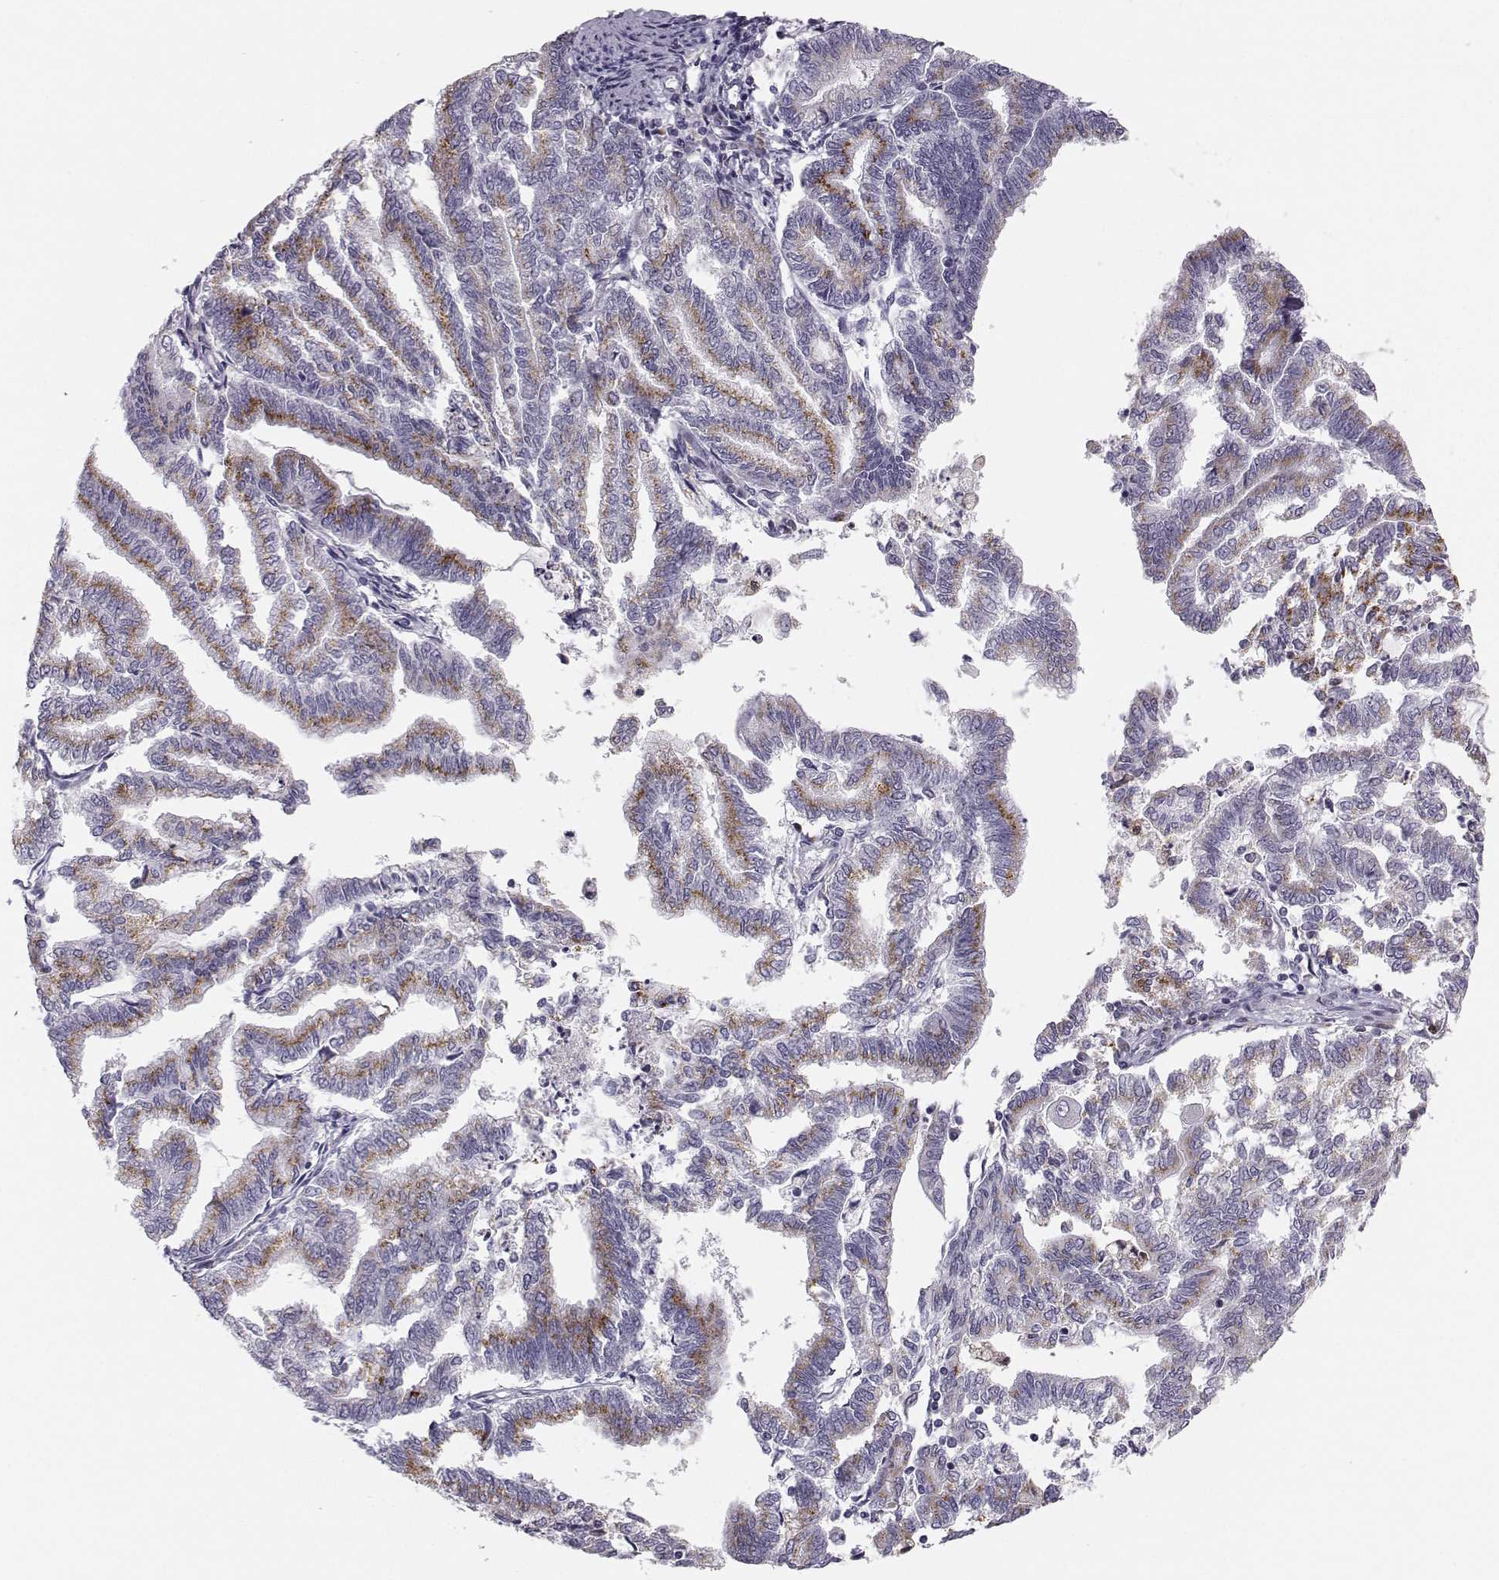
{"staining": {"intensity": "moderate", "quantity": "25%-75%", "location": "cytoplasmic/membranous"}, "tissue": "endometrial cancer", "cell_type": "Tumor cells", "image_type": "cancer", "snomed": [{"axis": "morphology", "description": "Adenocarcinoma, NOS"}, {"axis": "topography", "description": "Endometrium"}], "caption": "Endometrial adenocarcinoma stained for a protein (brown) demonstrates moderate cytoplasmic/membranous positive expression in about 25%-75% of tumor cells.", "gene": "HTR7", "patient": {"sex": "female", "age": 79}}